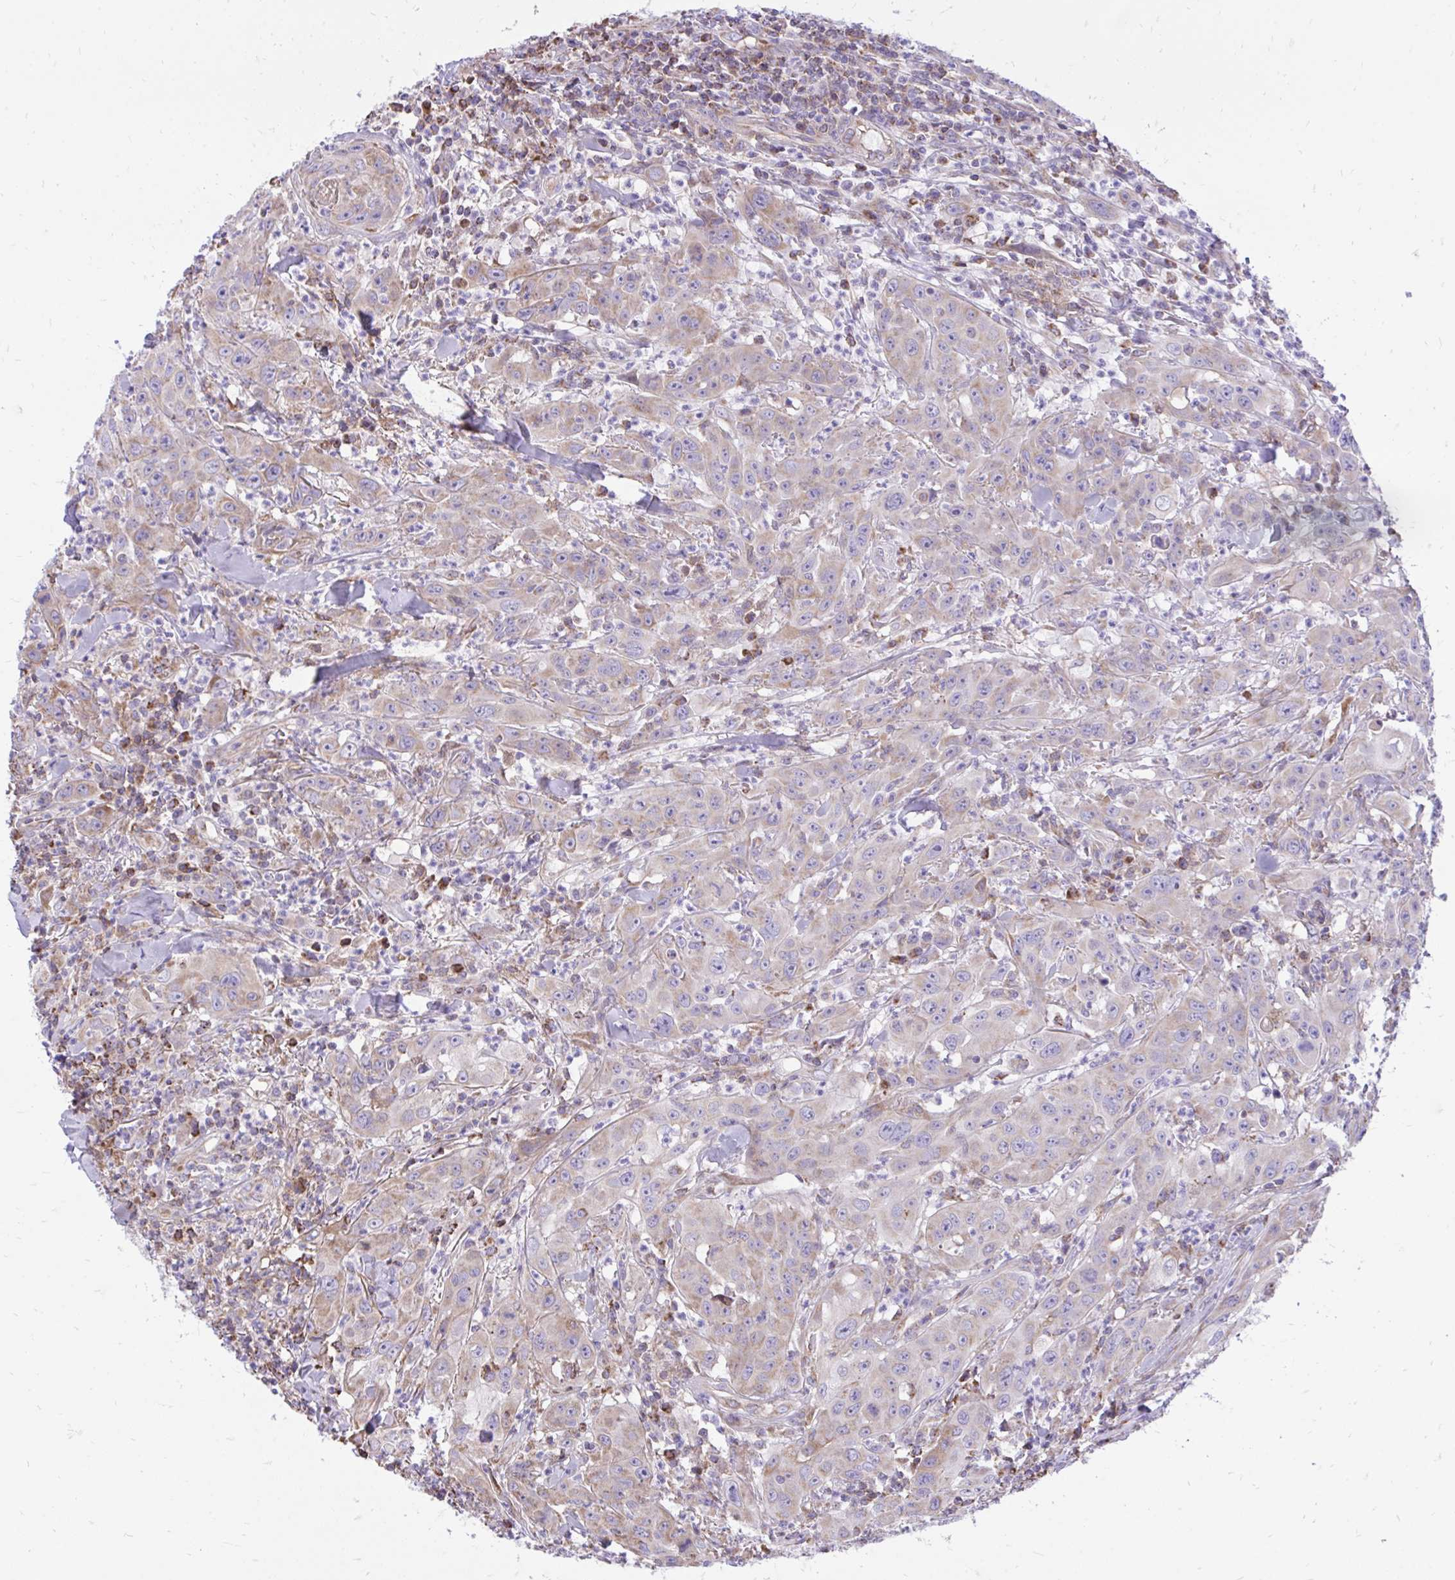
{"staining": {"intensity": "moderate", "quantity": "25%-75%", "location": "cytoplasmic/membranous"}, "tissue": "head and neck cancer", "cell_type": "Tumor cells", "image_type": "cancer", "snomed": [{"axis": "morphology", "description": "Squamous cell carcinoma, NOS"}, {"axis": "topography", "description": "Skin"}, {"axis": "topography", "description": "Head-Neck"}], "caption": "This is an image of IHC staining of squamous cell carcinoma (head and neck), which shows moderate positivity in the cytoplasmic/membranous of tumor cells.", "gene": "ATP13A2", "patient": {"sex": "male", "age": 80}}